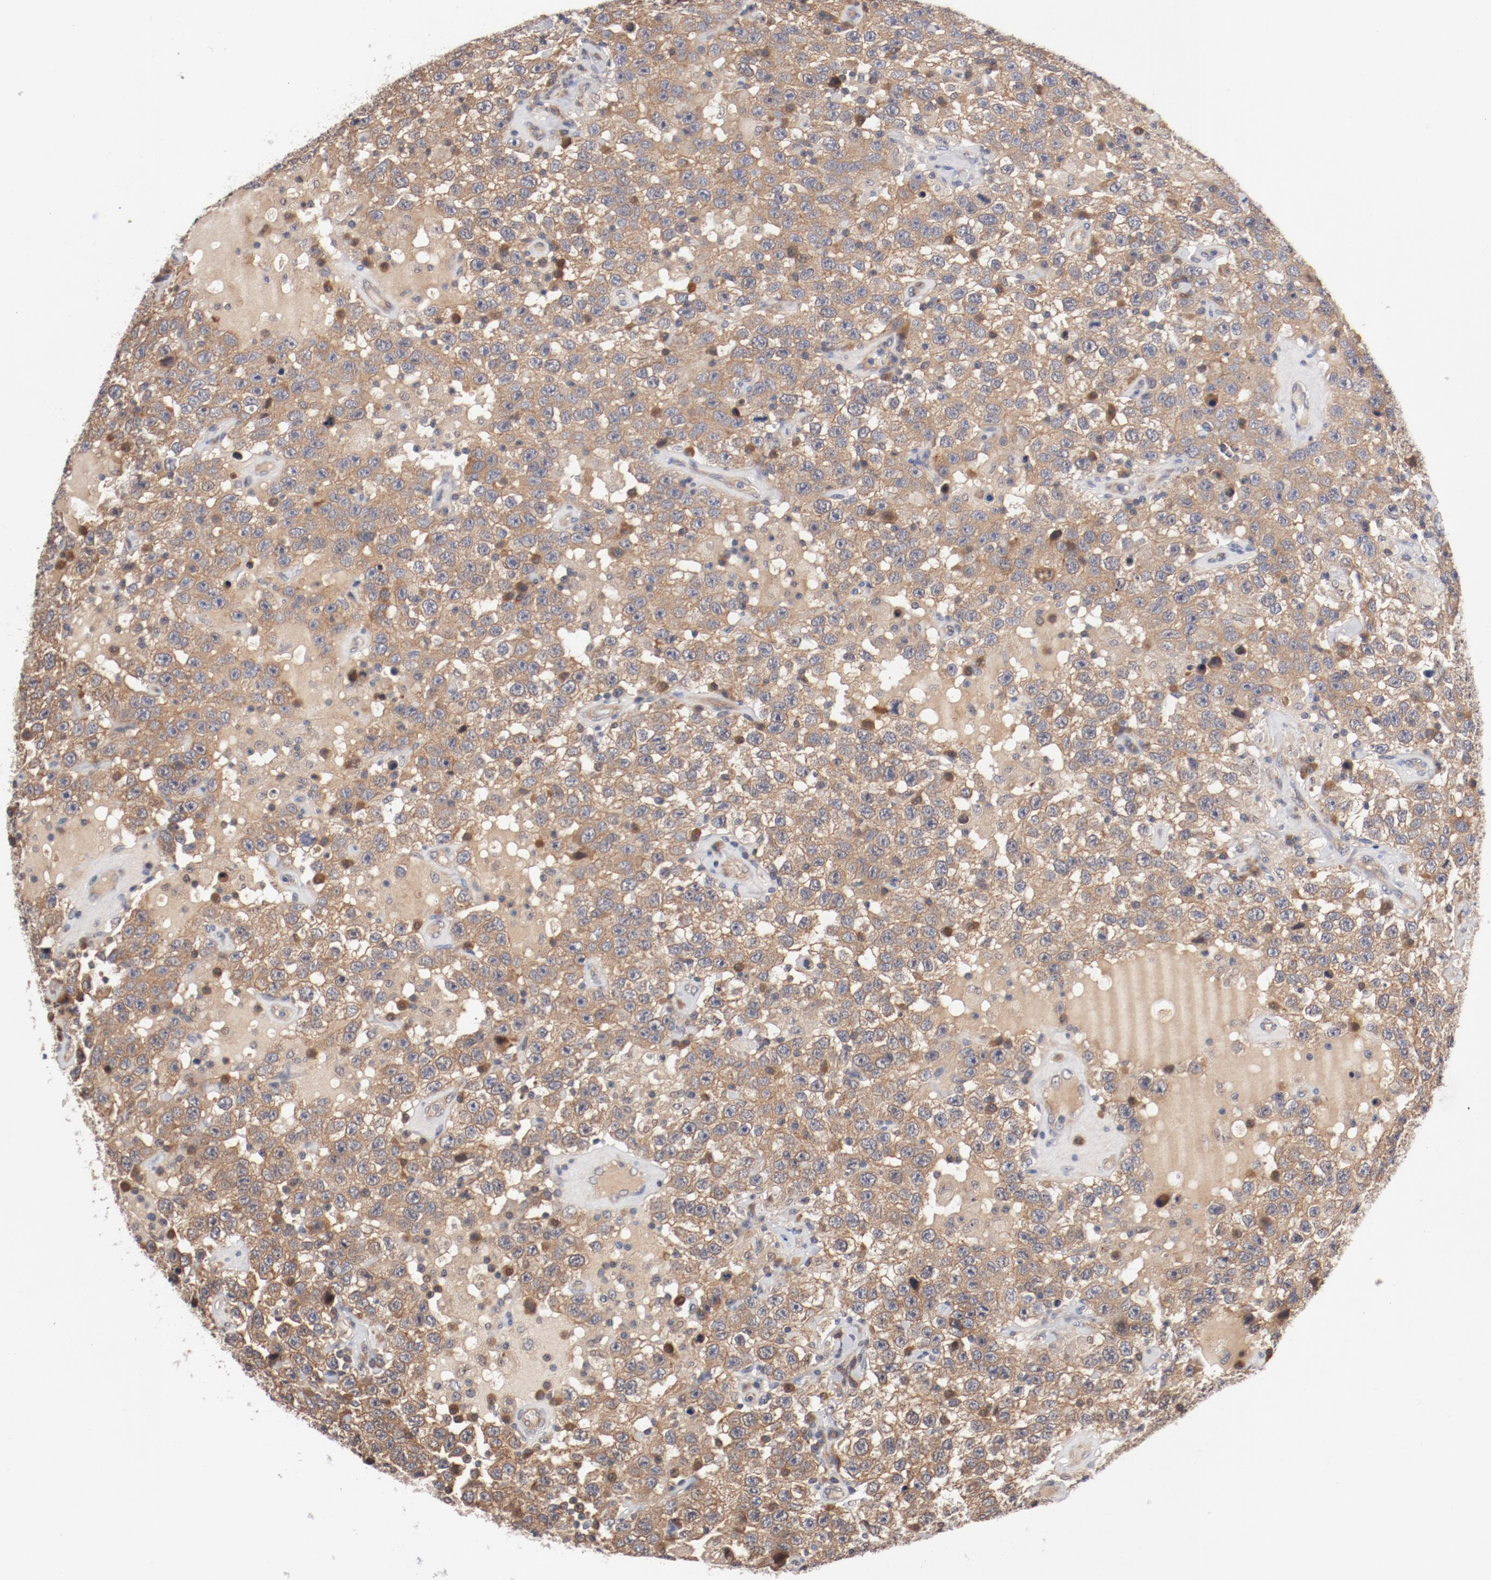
{"staining": {"intensity": "weak", "quantity": ">75%", "location": "cytoplasmic/membranous"}, "tissue": "testis cancer", "cell_type": "Tumor cells", "image_type": "cancer", "snomed": [{"axis": "morphology", "description": "Seminoma, NOS"}, {"axis": "topography", "description": "Testis"}], "caption": "Human testis cancer stained with a brown dye demonstrates weak cytoplasmic/membranous positive expression in approximately >75% of tumor cells.", "gene": "PITPNM2", "patient": {"sex": "male", "age": 41}}